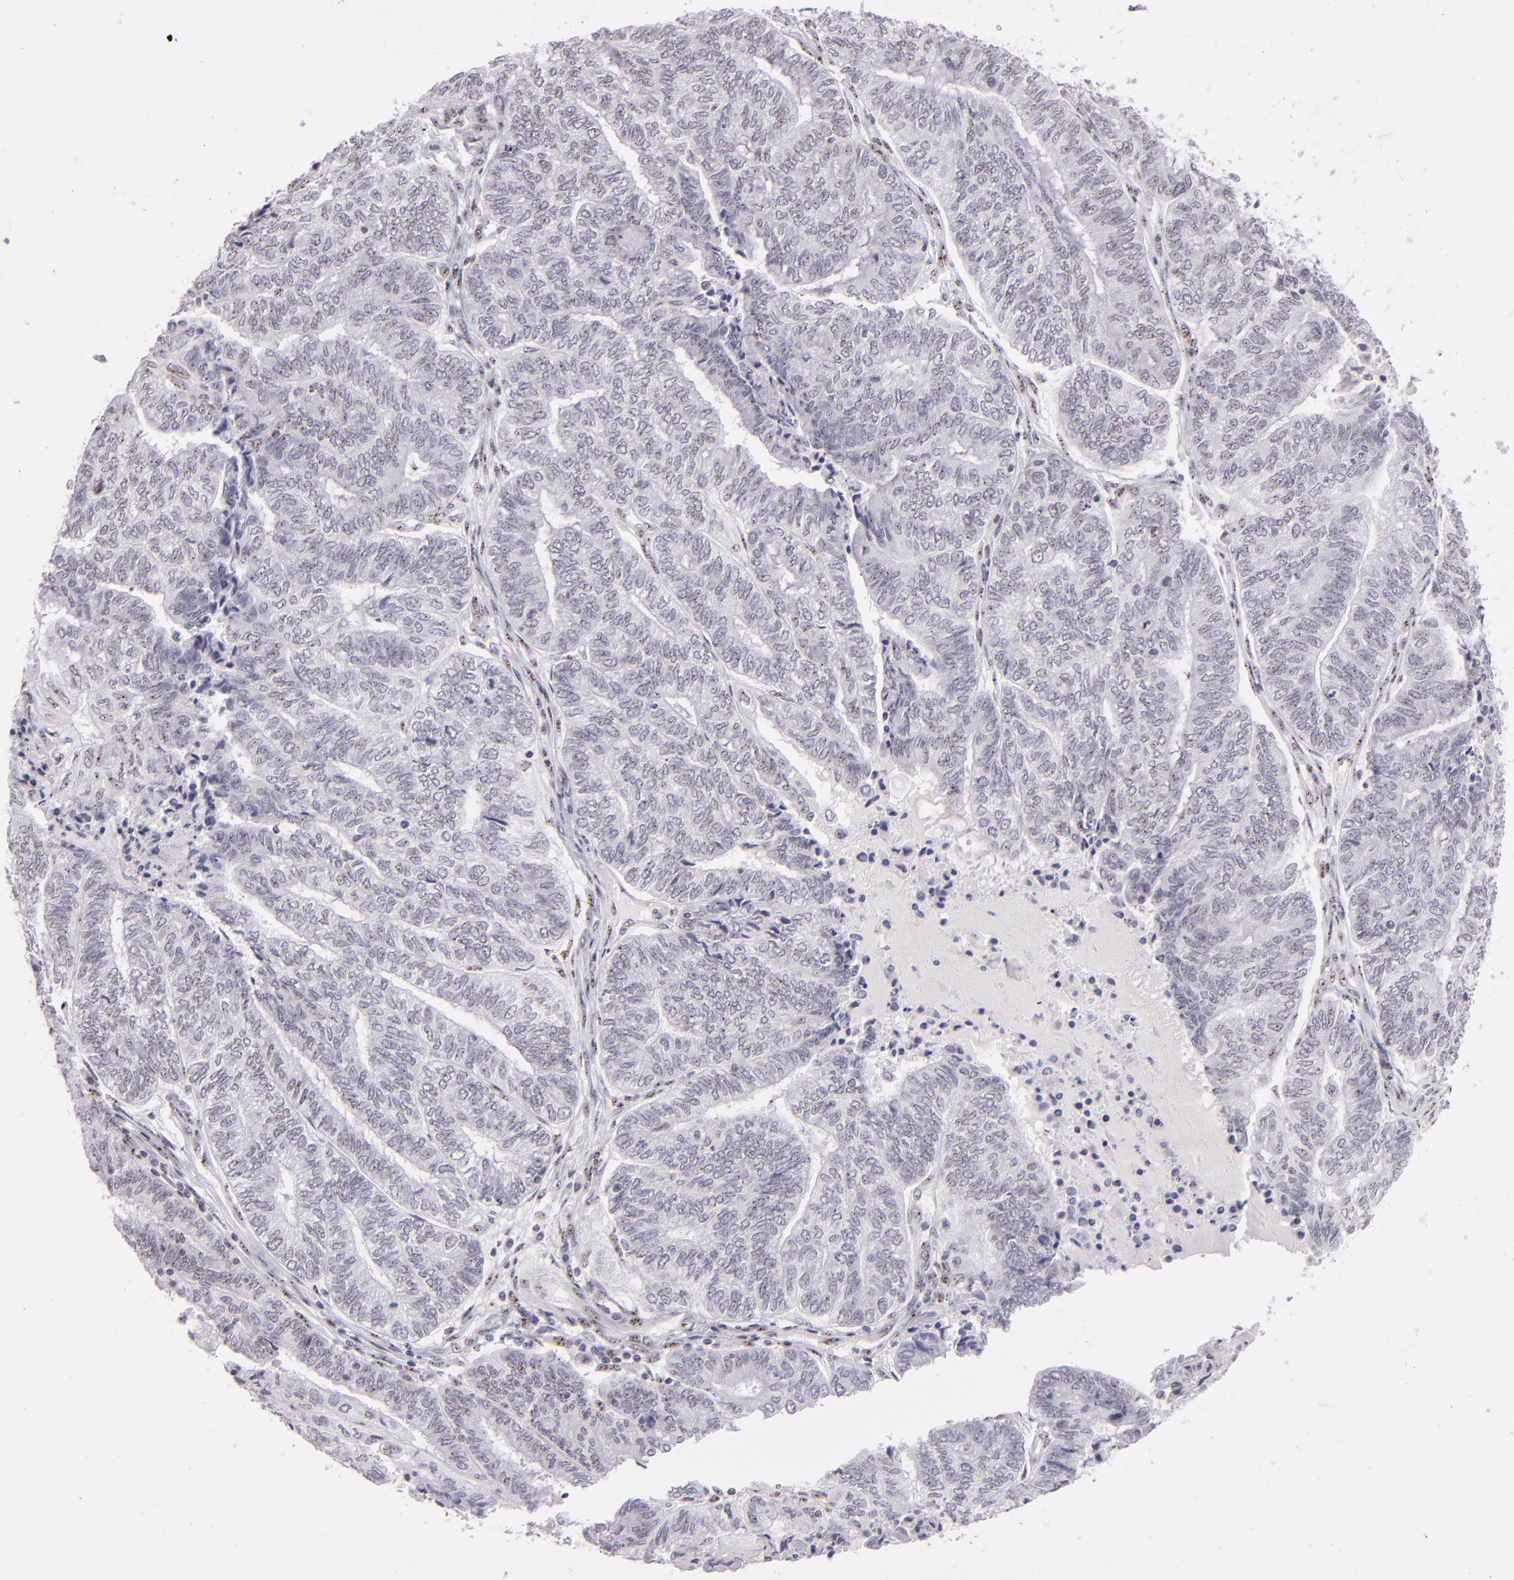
{"staining": {"intensity": "negative", "quantity": "none", "location": "none"}, "tissue": "endometrial cancer", "cell_type": "Tumor cells", "image_type": "cancer", "snomed": [{"axis": "morphology", "description": "Adenocarcinoma, NOS"}, {"axis": "topography", "description": "Uterus"}, {"axis": "topography", "description": "Endometrium"}], "caption": "IHC of human endometrial adenocarcinoma displays no positivity in tumor cells. The staining was performed using DAB to visualize the protein expression in brown, while the nuclei were stained in blue with hematoxylin (Magnification: 20x).", "gene": "TOP3A", "patient": {"sex": "female", "age": 70}}